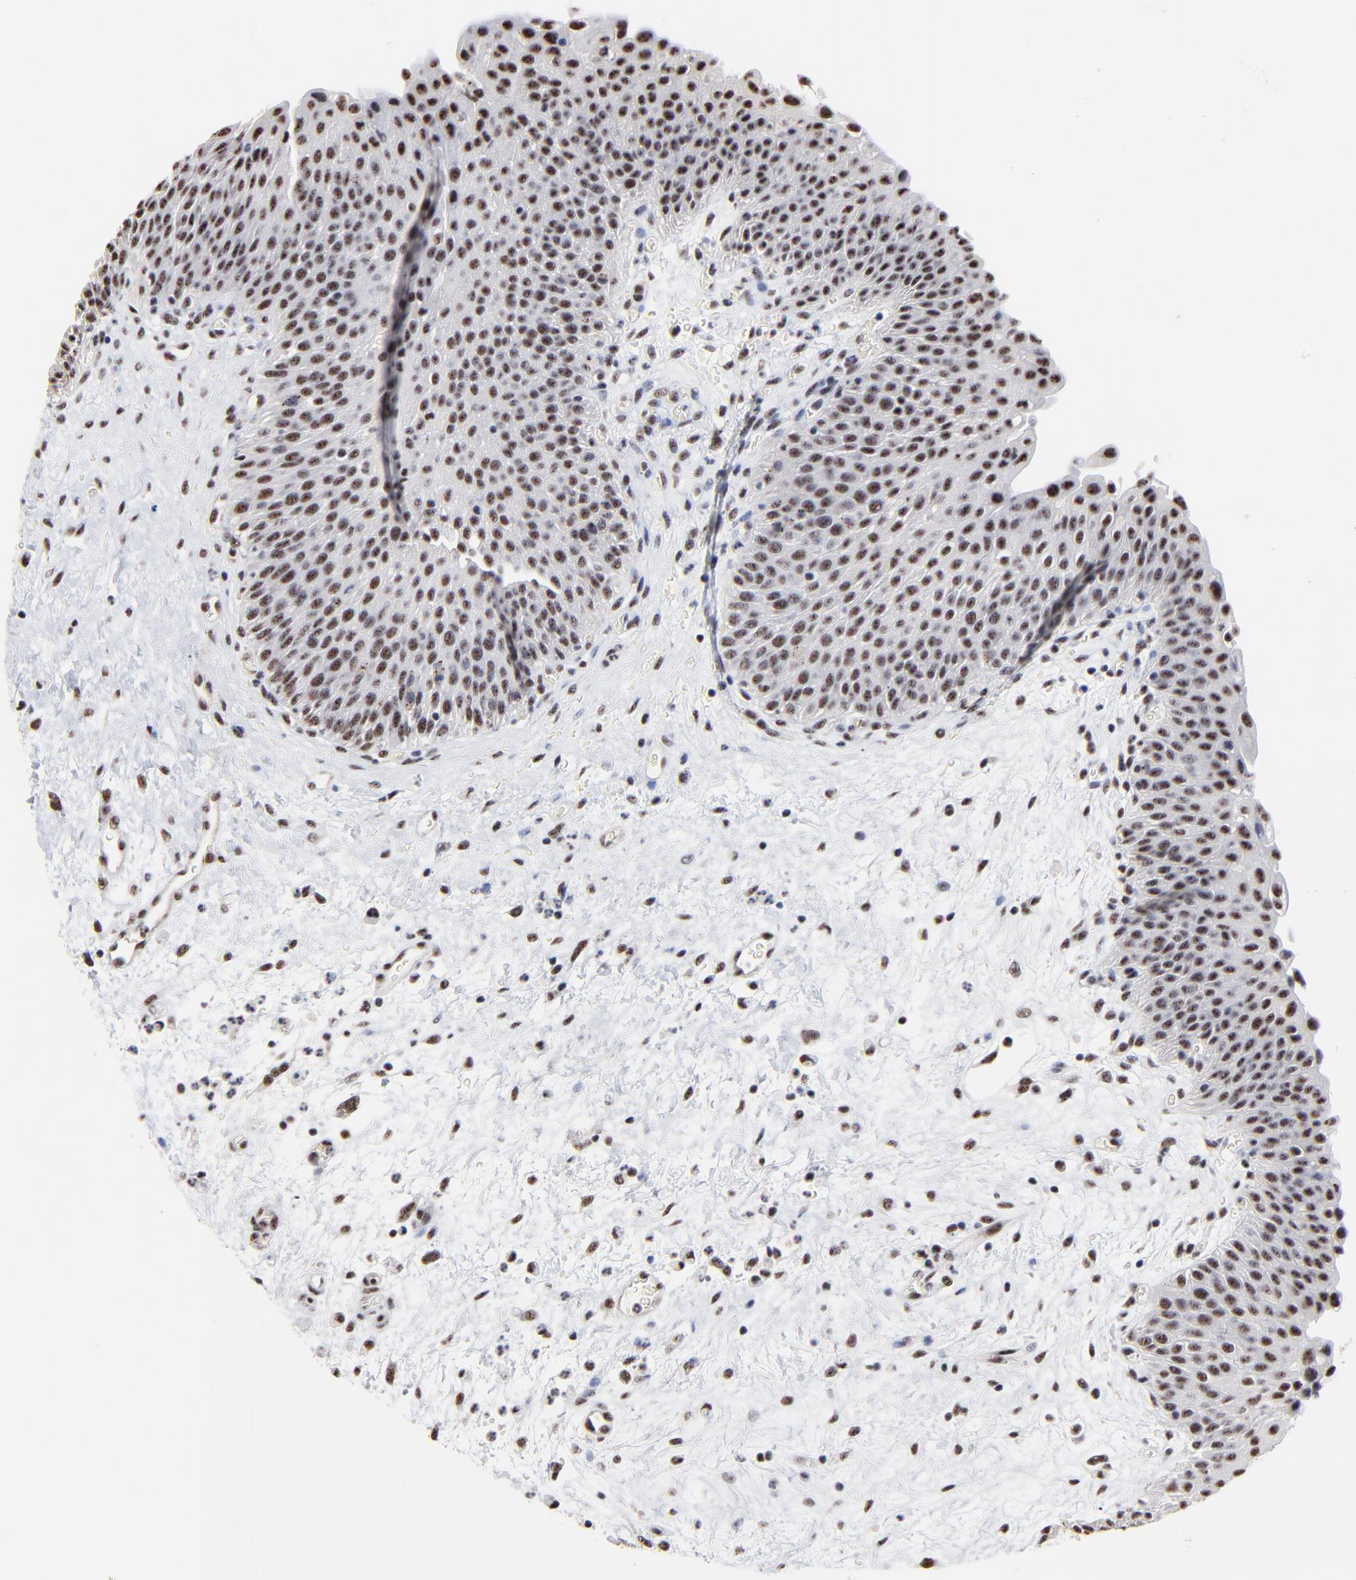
{"staining": {"intensity": "moderate", "quantity": ">75%", "location": "nuclear"}, "tissue": "urinary bladder", "cell_type": "Urothelial cells", "image_type": "normal", "snomed": [{"axis": "morphology", "description": "Normal tissue, NOS"}, {"axis": "morphology", "description": "Dysplasia, NOS"}, {"axis": "topography", "description": "Urinary bladder"}], "caption": "Normal urinary bladder demonstrates moderate nuclear expression in approximately >75% of urothelial cells Immunohistochemistry stains the protein in brown and the nuclei are stained blue..", "gene": "MBD4", "patient": {"sex": "male", "age": 35}}